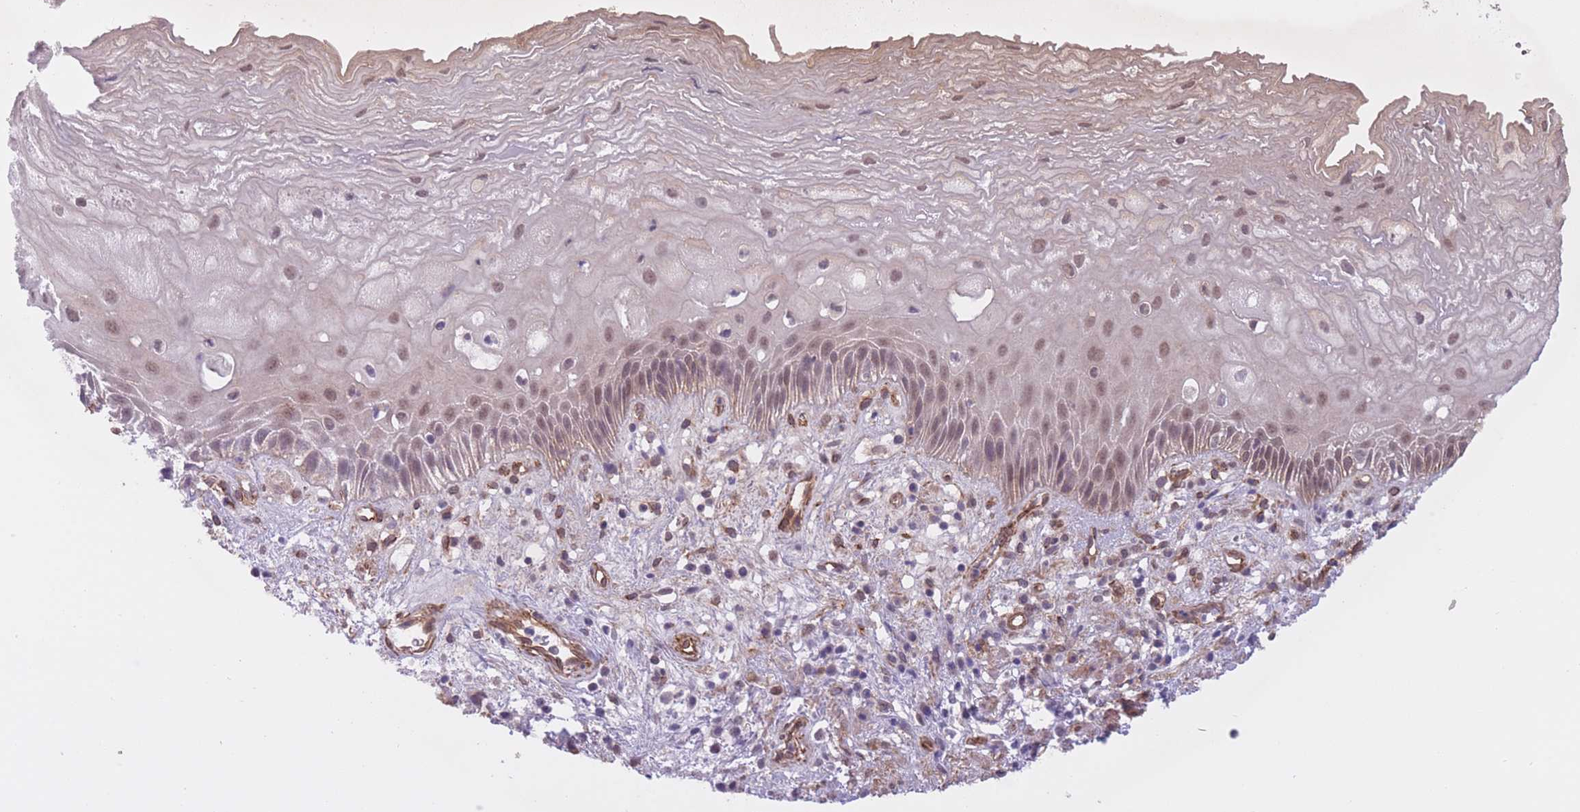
{"staining": {"intensity": "weak", "quantity": "25%-75%", "location": "cytoplasmic/membranous,nuclear"}, "tissue": "esophagus", "cell_type": "Squamous epithelial cells", "image_type": "normal", "snomed": [{"axis": "morphology", "description": "Normal tissue, NOS"}, {"axis": "topography", "description": "Esophagus"}], "caption": "The micrograph shows a brown stain indicating the presence of a protein in the cytoplasmic/membranous,nuclear of squamous epithelial cells in esophagus. Immunohistochemistry stains the protein in brown and the nuclei are stained blue.", "gene": "QTRT1", "patient": {"sex": "male", "age": 60}}